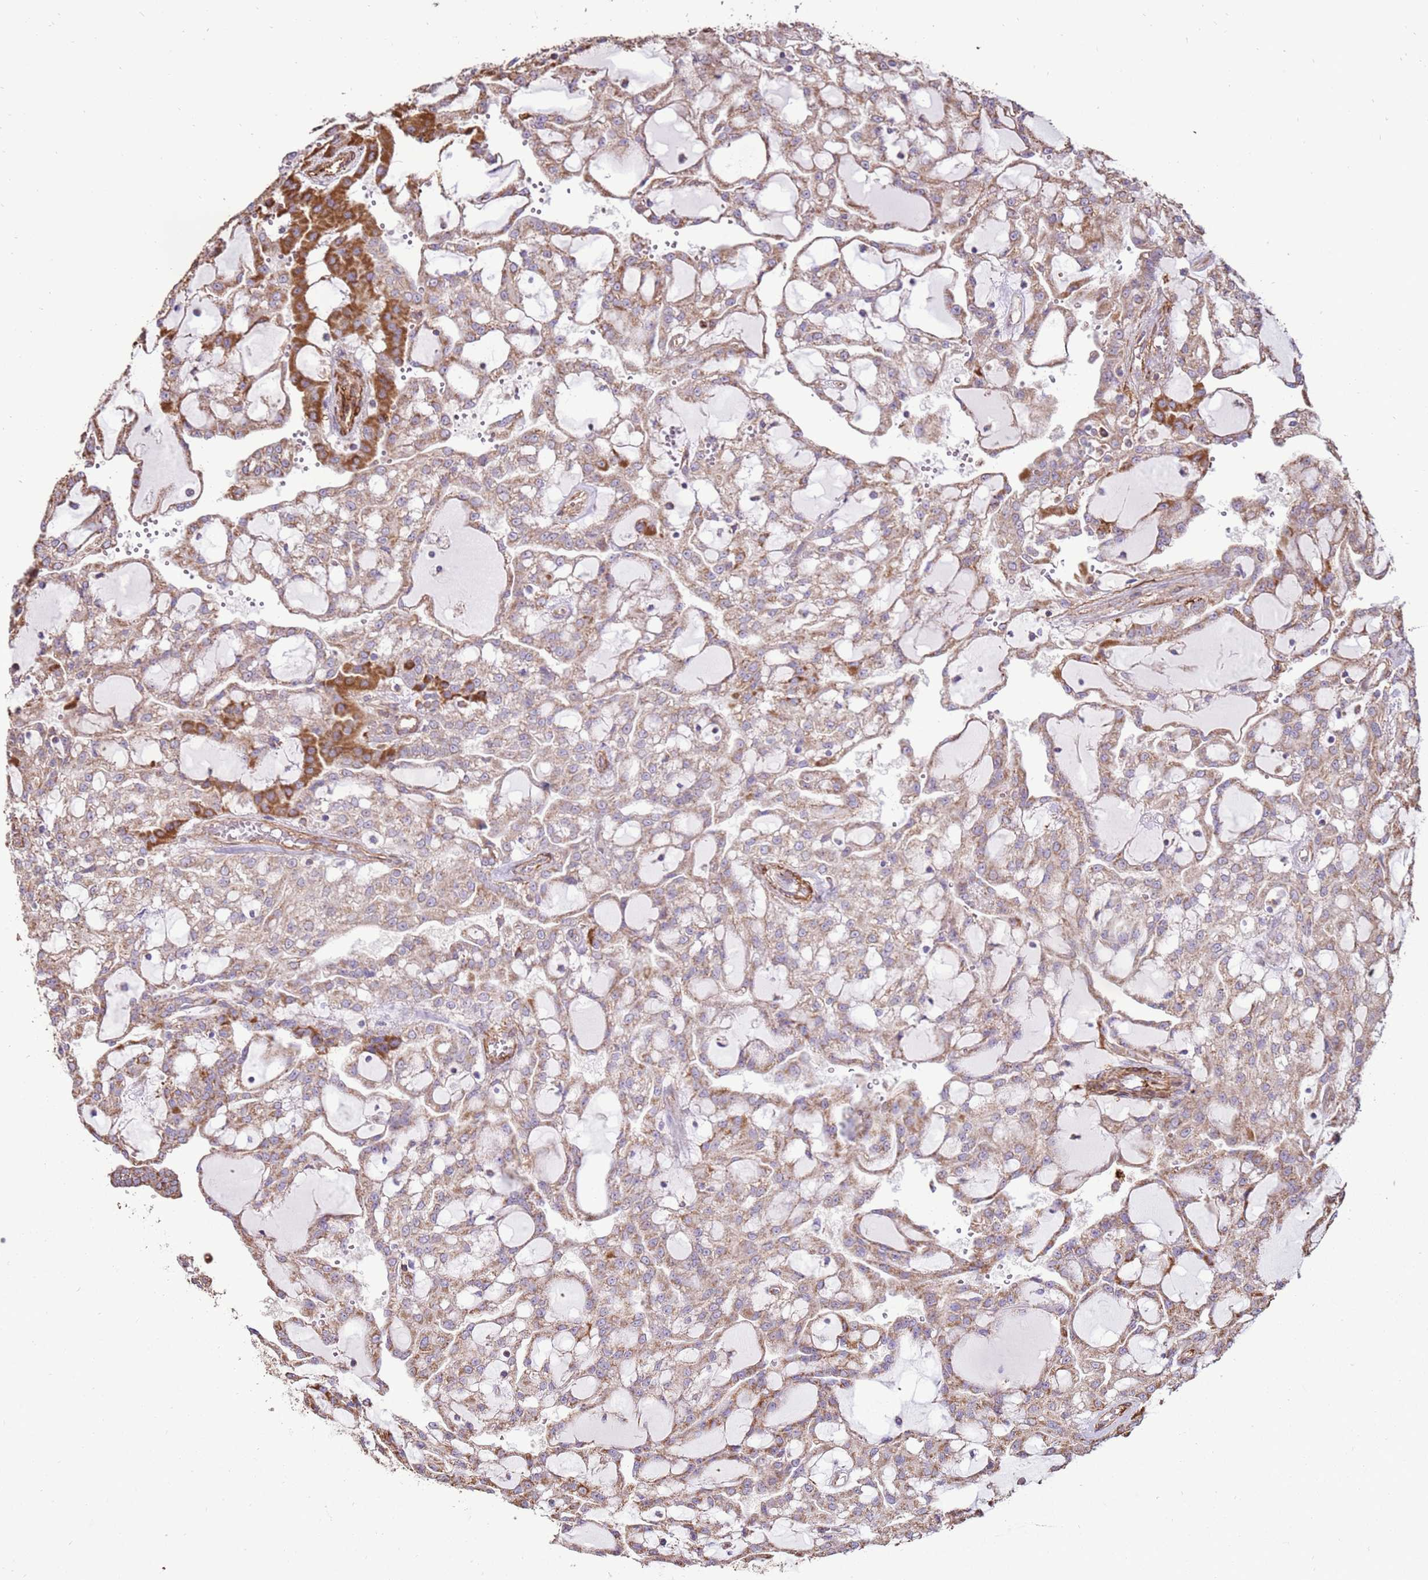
{"staining": {"intensity": "weak", "quantity": ">75%", "location": "cytoplasmic/membranous"}, "tissue": "renal cancer", "cell_type": "Tumor cells", "image_type": "cancer", "snomed": [{"axis": "morphology", "description": "Adenocarcinoma, NOS"}, {"axis": "topography", "description": "Kidney"}], "caption": "An image of human renal adenocarcinoma stained for a protein exhibits weak cytoplasmic/membranous brown staining in tumor cells. The staining was performed using DAB (3,3'-diaminobenzidine), with brown indicating positive protein expression. Nuclei are stained blue with hematoxylin.", "gene": "DDX59", "patient": {"sex": "male", "age": 63}}